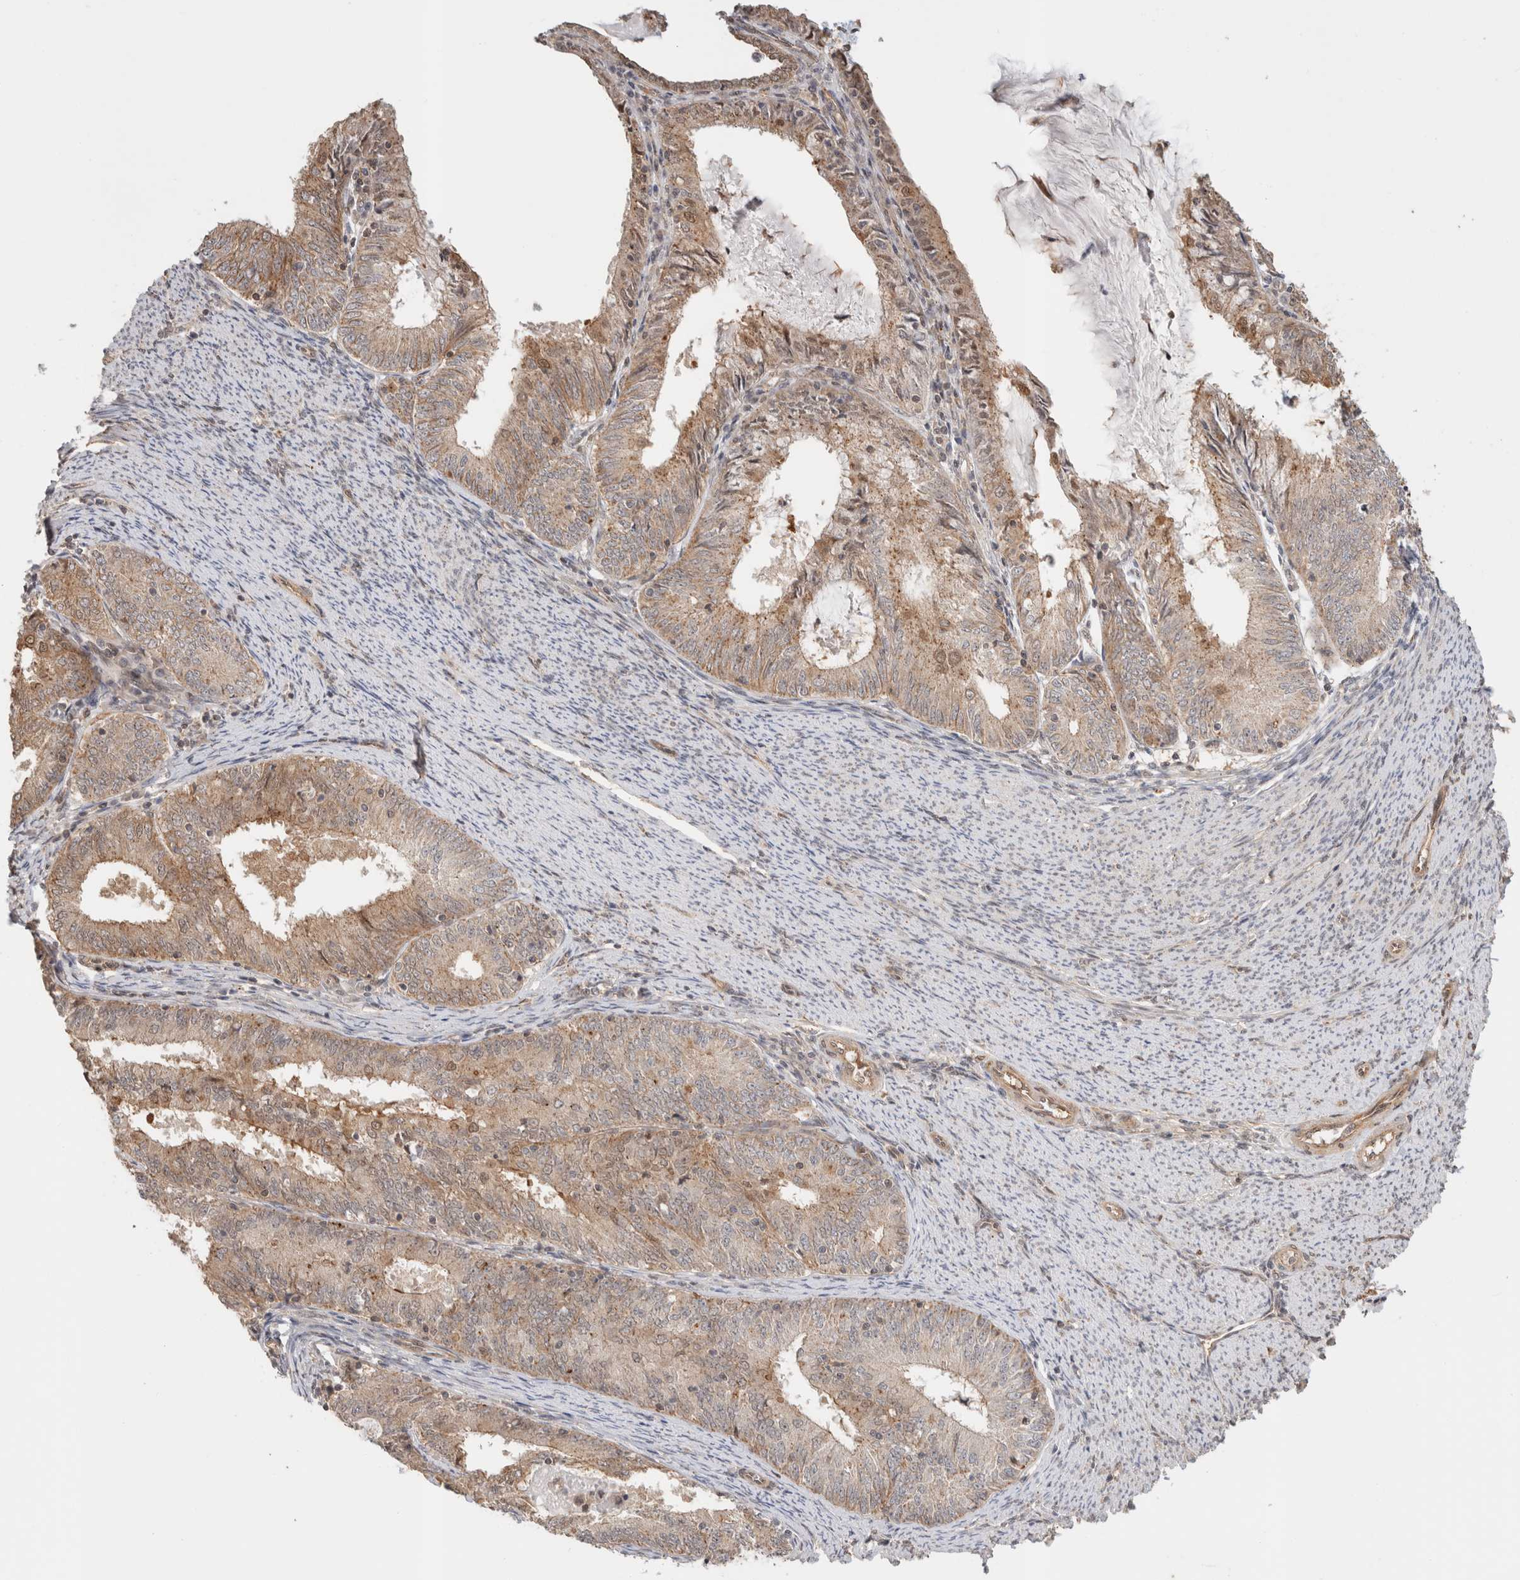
{"staining": {"intensity": "weak", "quantity": ">75%", "location": "cytoplasmic/membranous"}, "tissue": "endometrial cancer", "cell_type": "Tumor cells", "image_type": "cancer", "snomed": [{"axis": "morphology", "description": "Adenocarcinoma, NOS"}, {"axis": "topography", "description": "Endometrium"}], "caption": "The histopathology image displays immunohistochemical staining of endometrial cancer. There is weak cytoplasmic/membranous expression is present in approximately >75% of tumor cells. Using DAB (brown) and hematoxylin (blue) stains, captured at high magnification using brightfield microscopy.", "gene": "OTUD6B", "patient": {"sex": "female", "age": 57}}